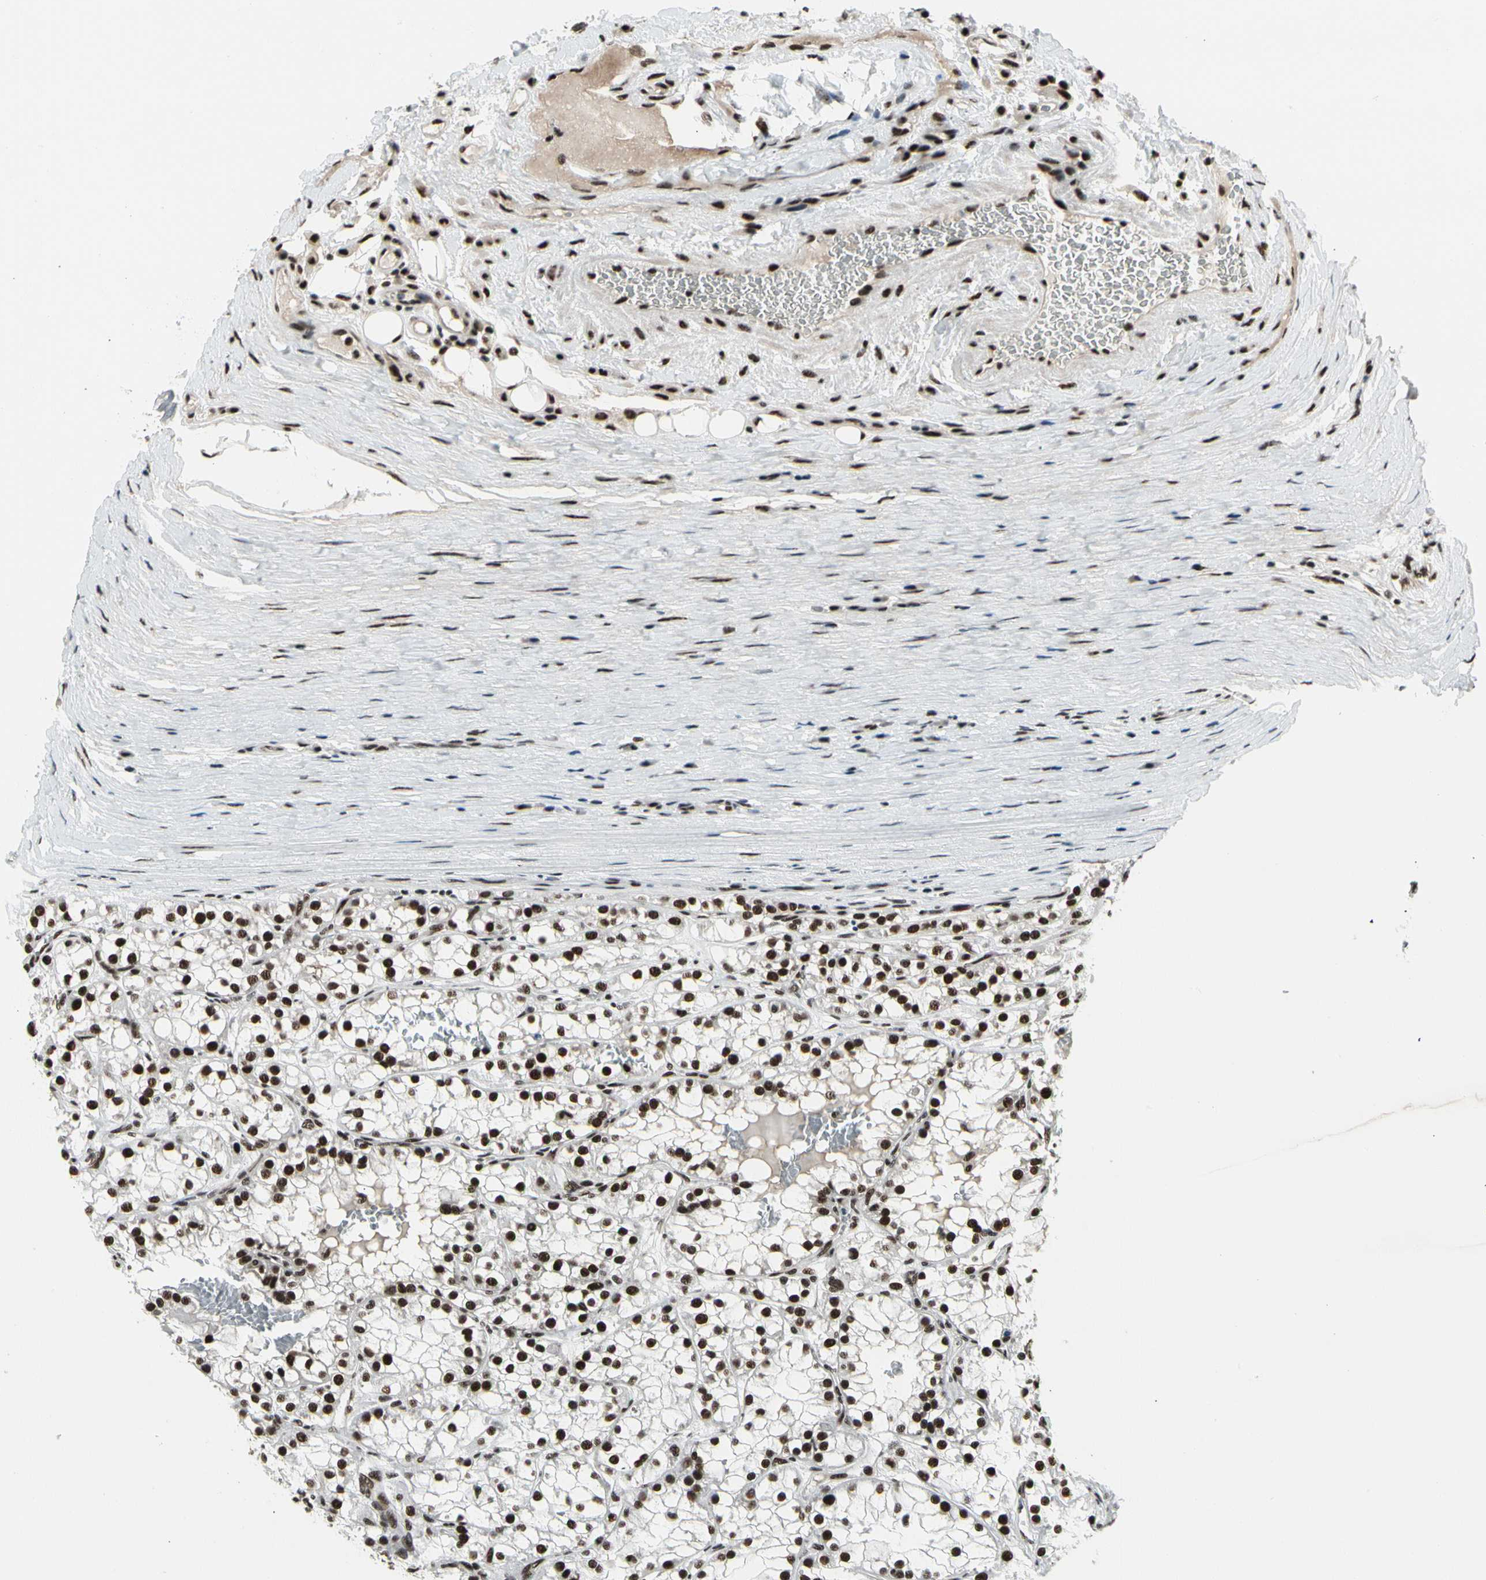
{"staining": {"intensity": "strong", "quantity": ">75%", "location": "nuclear"}, "tissue": "renal cancer", "cell_type": "Tumor cells", "image_type": "cancer", "snomed": [{"axis": "morphology", "description": "Adenocarcinoma, NOS"}, {"axis": "topography", "description": "Kidney"}], "caption": "Immunohistochemical staining of renal cancer exhibits strong nuclear protein expression in approximately >75% of tumor cells.", "gene": "SRSF11", "patient": {"sex": "female", "age": 52}}